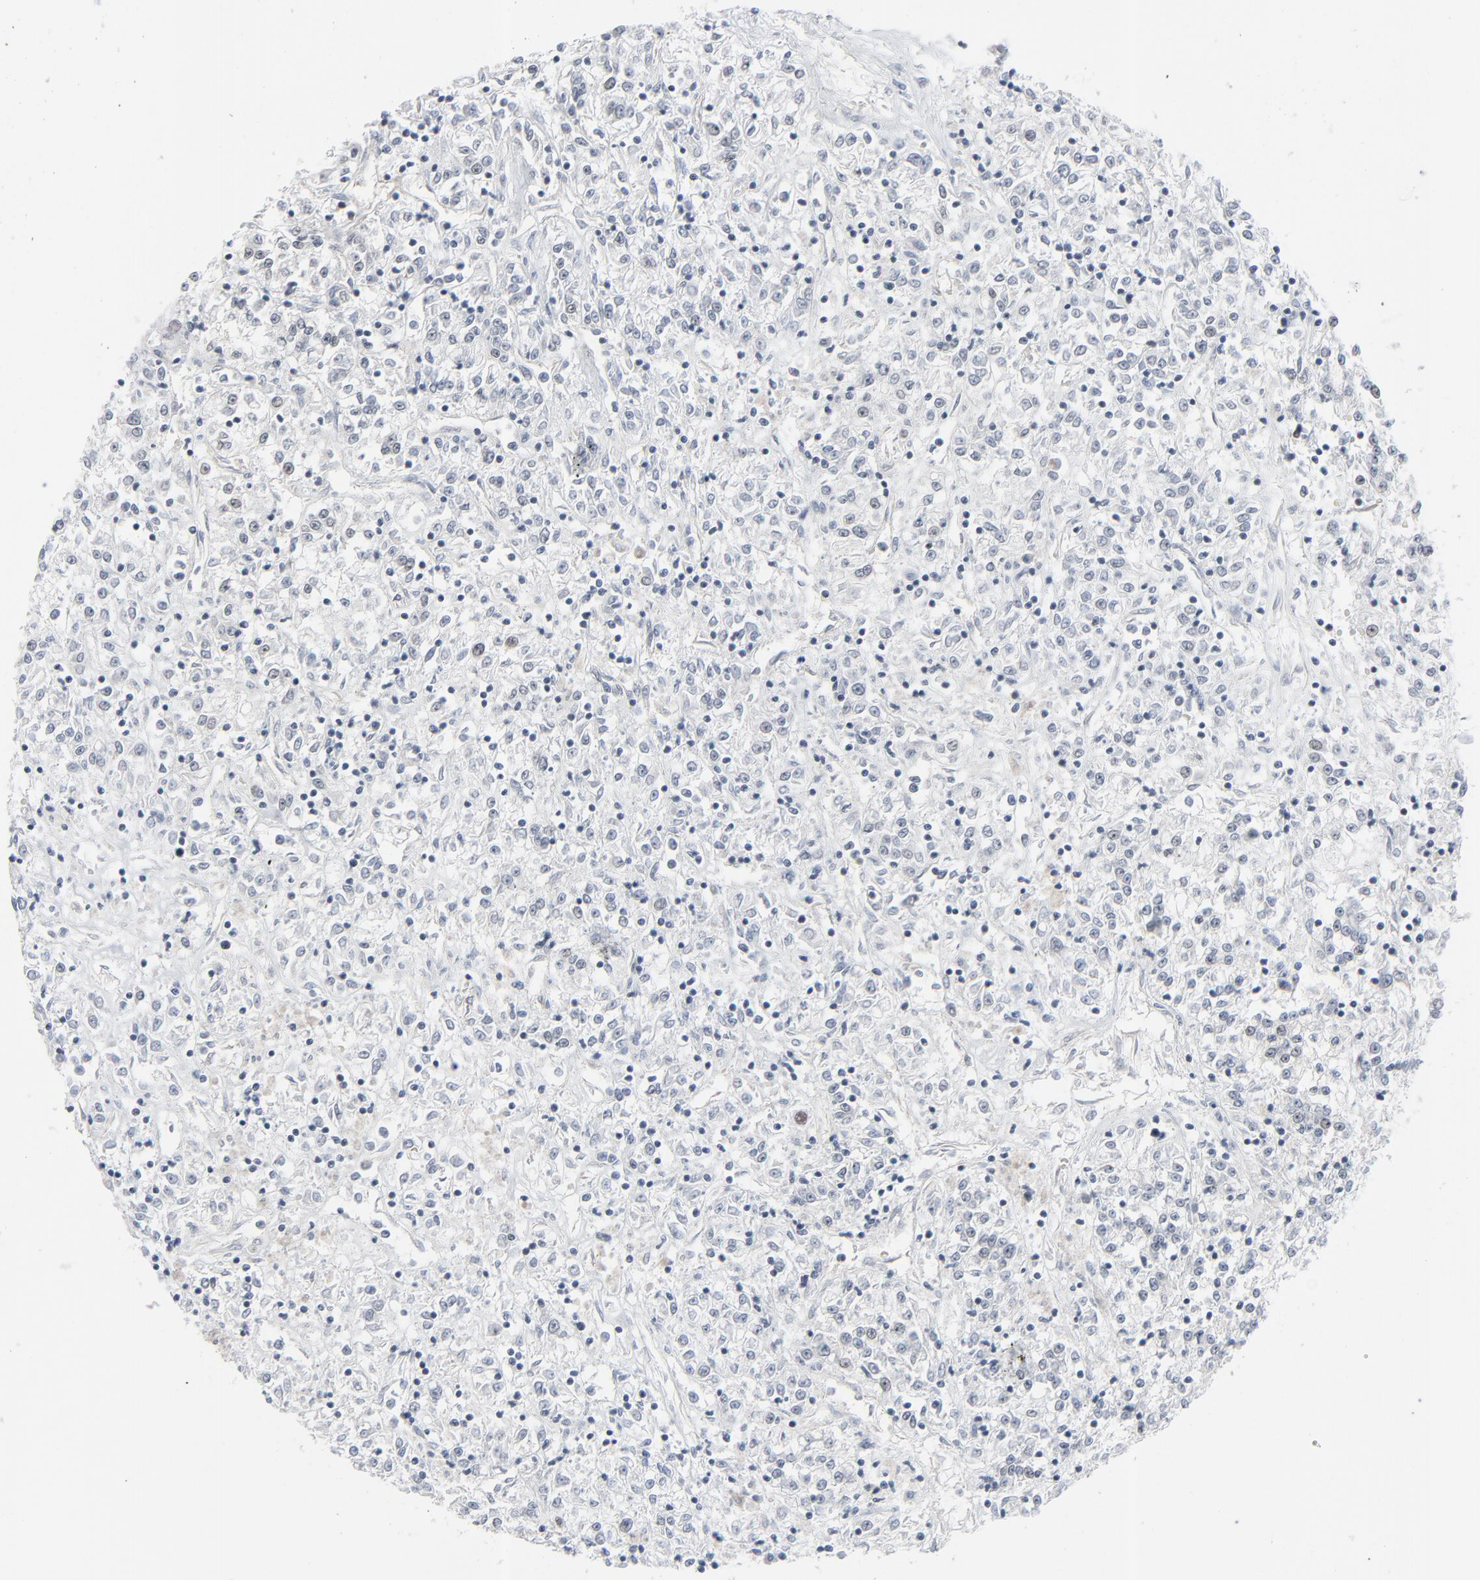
{"staining": {"intensity": "negative", "quantity": "none", "location": "none"}, "tissue": "renal cancer", "cell_type": "Tumor cells", "image_type": "cancer", "snomed": [{"axis": "morphology", "description": "Adenocarcinoma, NOS"}, {"axis": "topography", "description": "Kidney"}], "caption": "This is a micrograph of immunohistochemistry staining of renal cancer (adenocarcinoma), which shows no staining in tumor cells.", "gene": "FBXO28", "patient": {"sex": "female", "age": 76}}